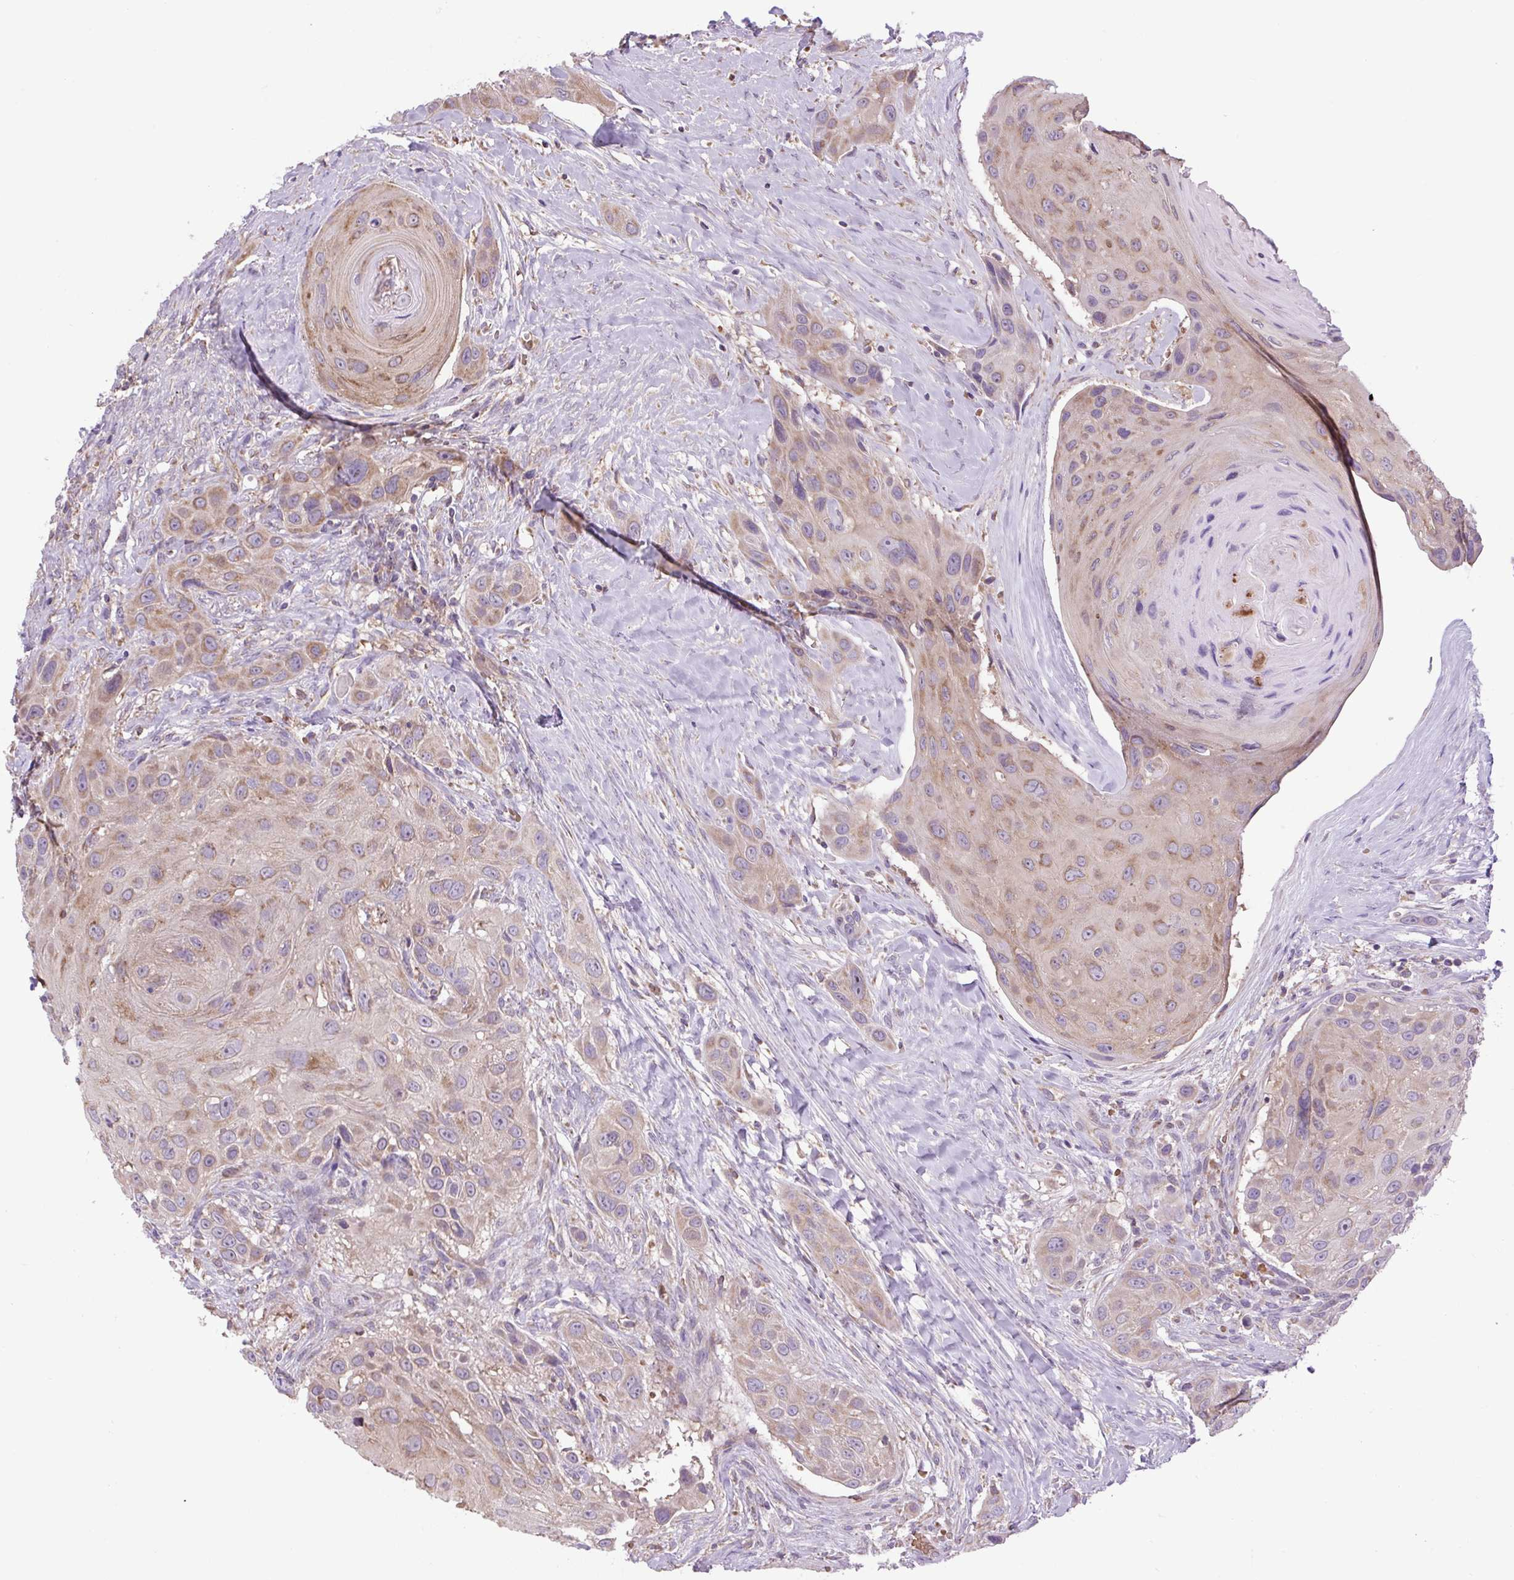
{"staining": {"intensity": "moderate", "quantity": "25%-75%", "location": "cytoplasmic/membranous"}, "tissue": "head and neck cancer", "cell_type": "Tumor cells", "image_type": "cancer", "snomed": [{"axis": "morphology", "description": "Squamous cell carcinoma, NOS"}, {"axis": "topography", "description": "Head-Neck"}], "caption": "Head and neck cancer (squamous cell carcinoma) stained with DAB (3,3'-diaminobenzidine) IHC displays medium levels of moderate cytoplasmic/membranous positivity in approximately 25%-75% of tumor cells. The protein of interest is shown in brown color, while the nuclei are stained blue.", "gene": "PLCG1", "patient": {"sex": "male", "age": 81}}